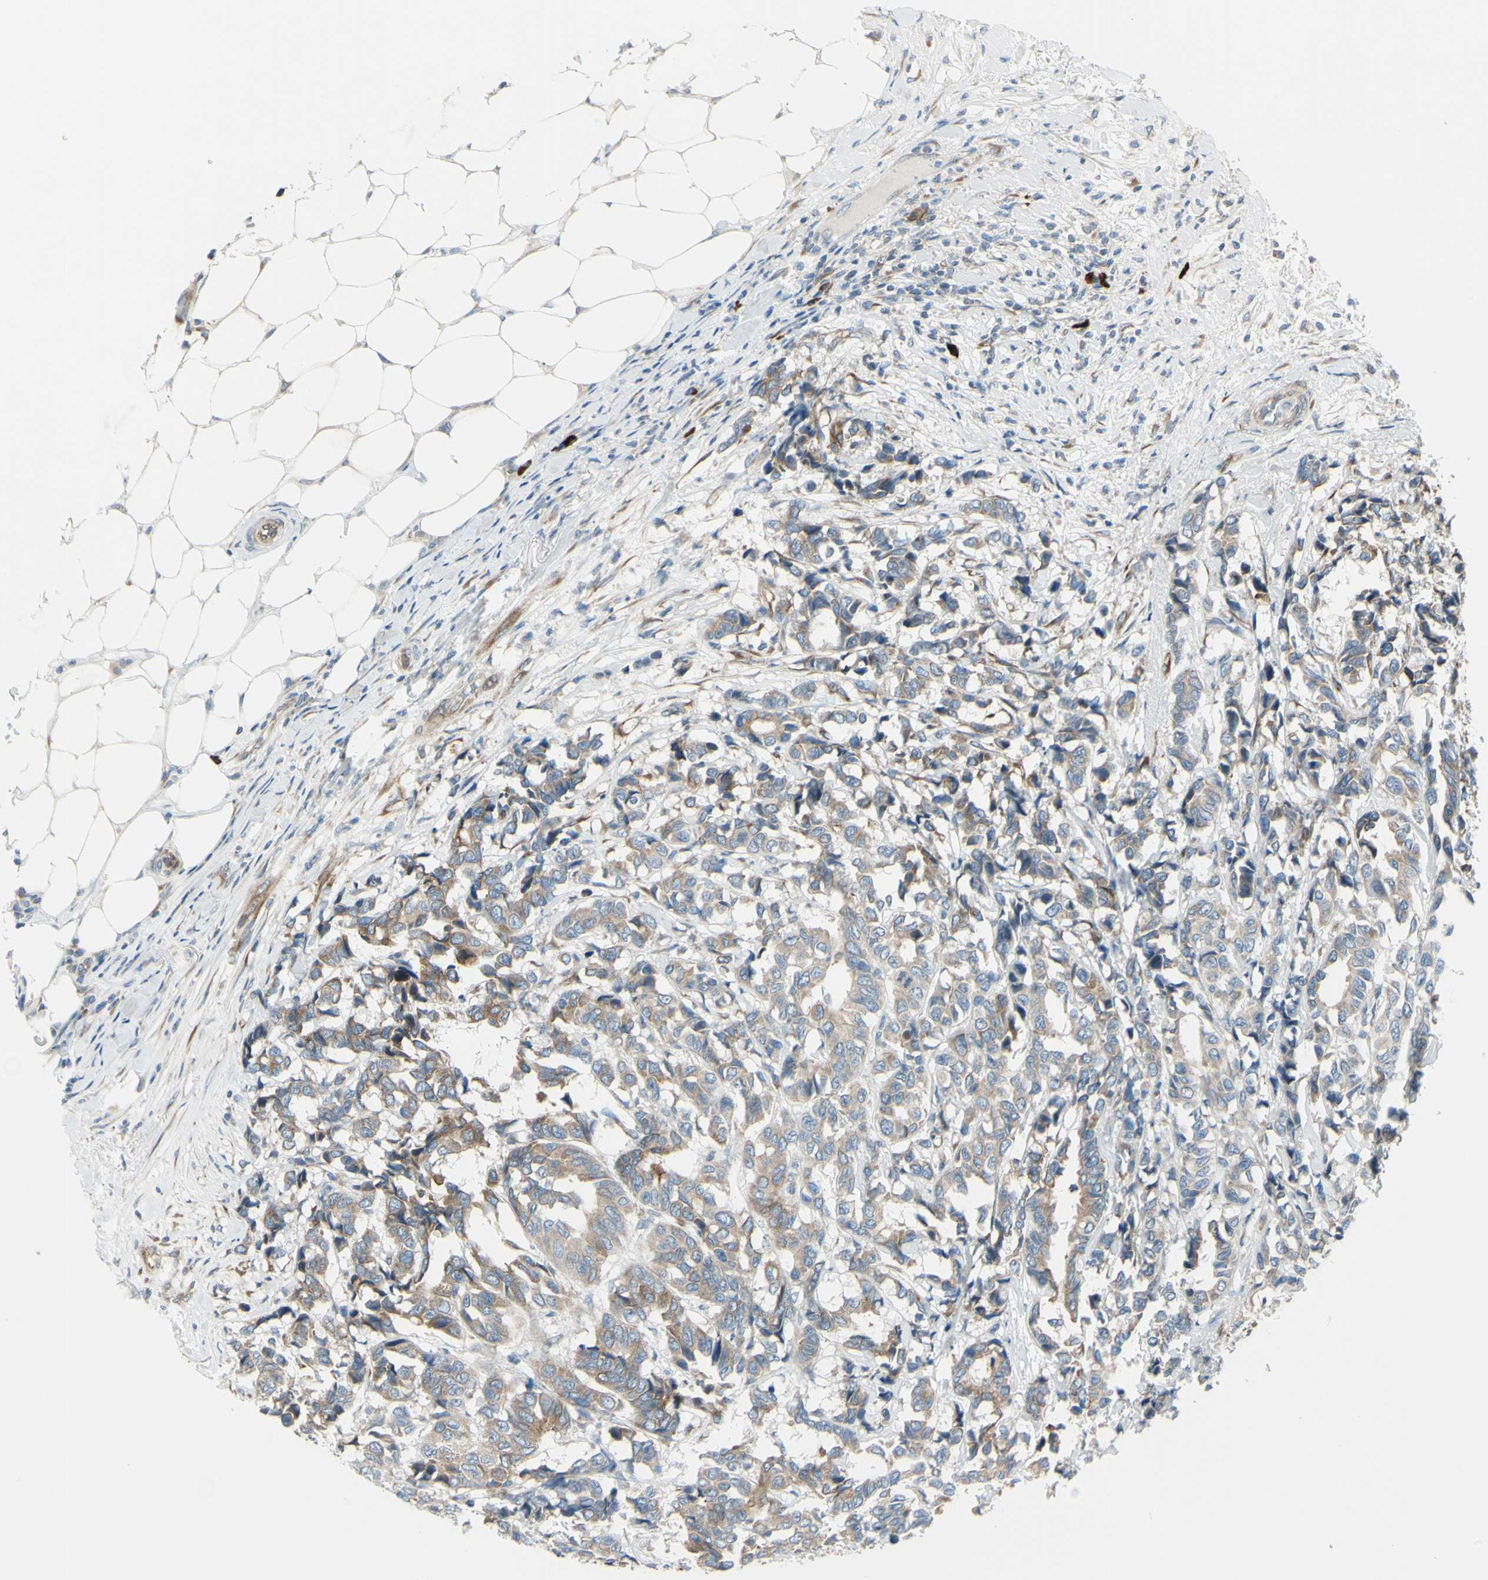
{"staining": {"intensity": "moderate", "quantity": ">75%", "location": "cytoplasmic/membranous"}, "tissue": "breast cancer", "cell_type": "Tumor cells", "image_type": "cancer", "snomed": [{"axis": "morphology", "description": "Duct carcinoma"}, {"axis": "topography", "description": "Breast"}], "caption": "DAB immunohistochemical staining of breast cancer displays moderate cytoplasmic/membranous protein positivity in approximately >75% of tumor cells.", "gene": "SELENOS", "patient": {"sex": "female", "age": 87}}